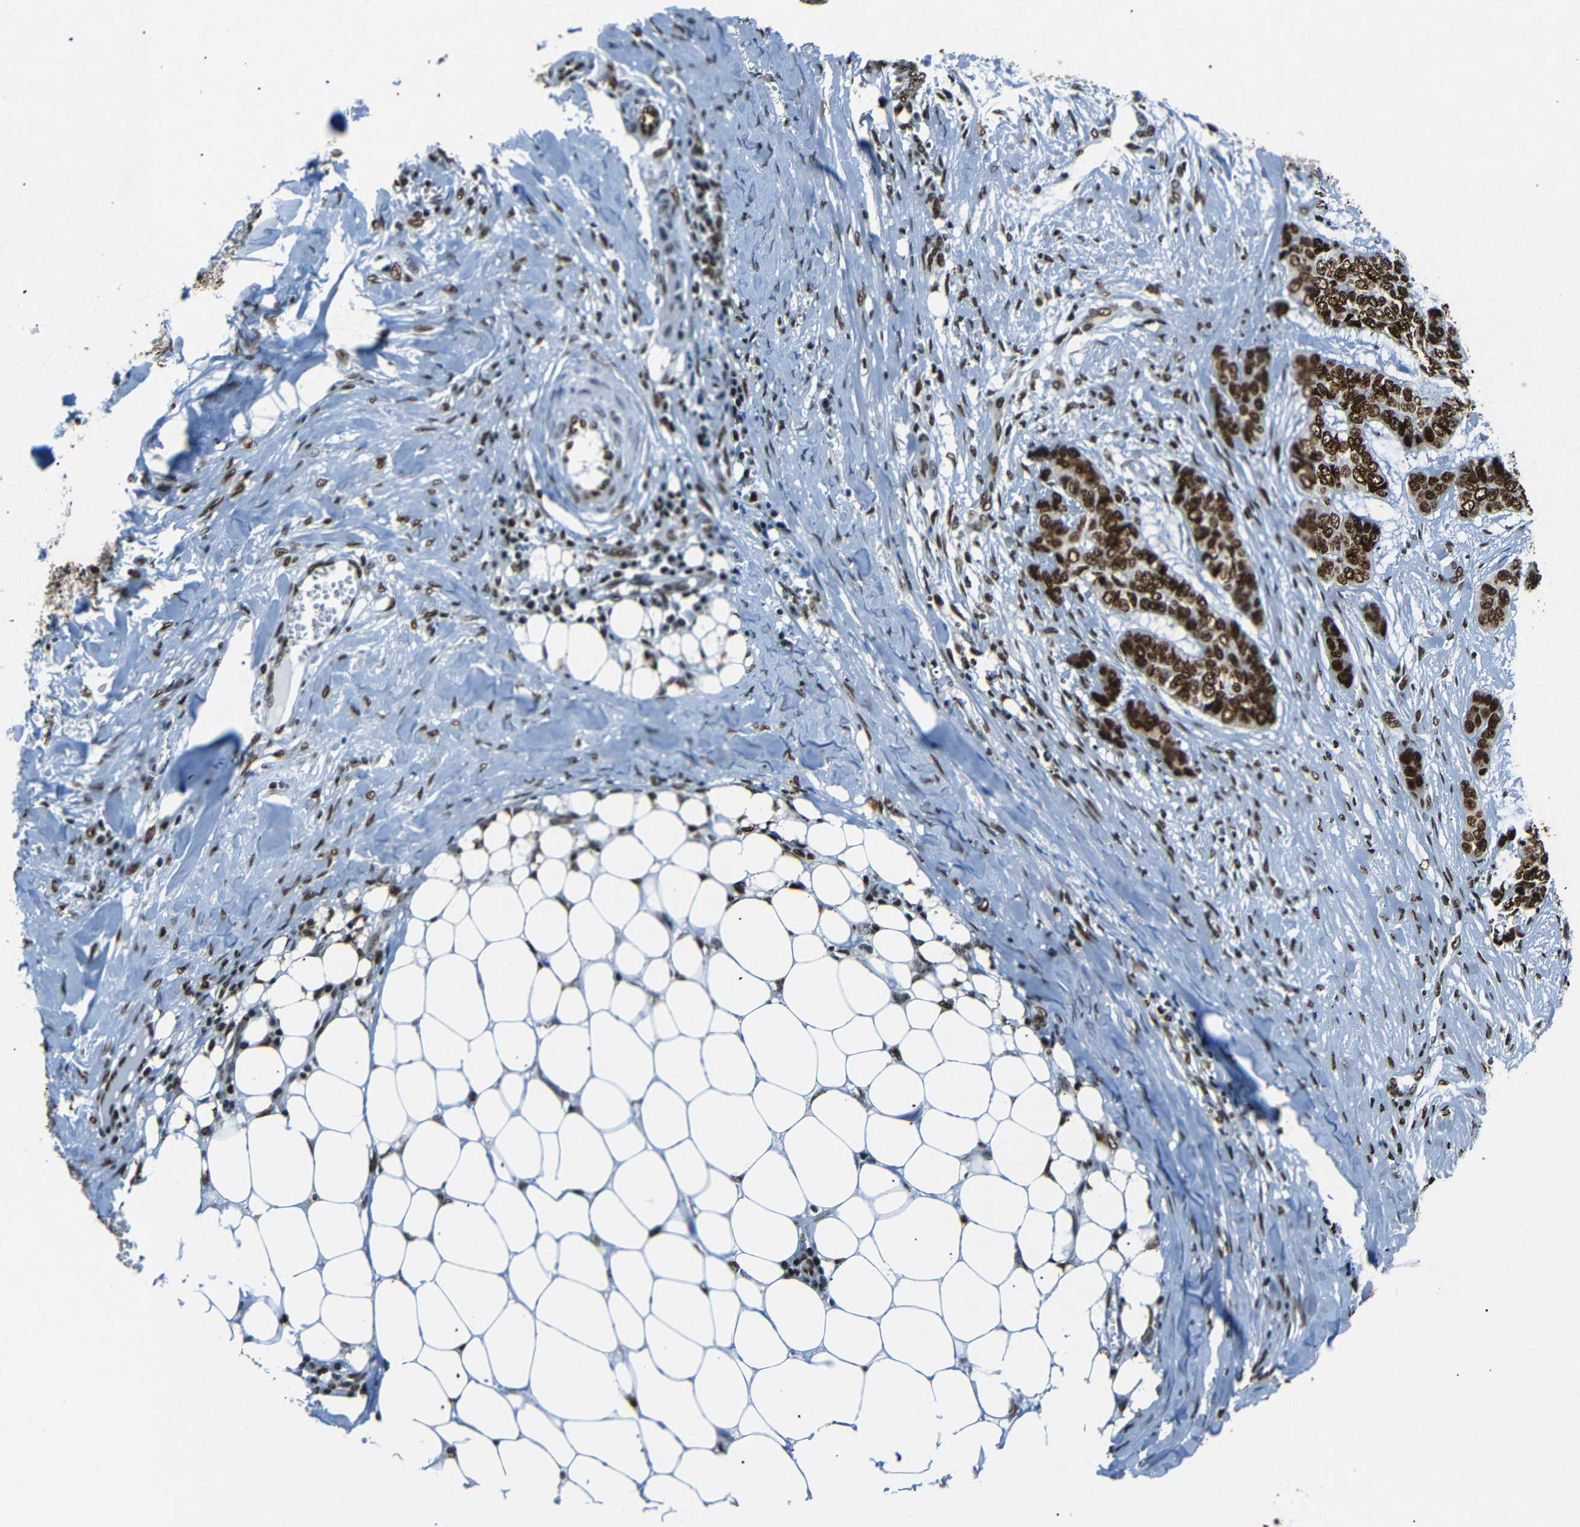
{"staining": {"intensity": "strong", "quantity": ">75%", "location": "nuclear"}, "tissue": "skin cancer", "cell_type": "Tumor cells", "image_type": "cancer", "snomed": [{"axis": "morphology", "description": "Basal cell carcinoma"}, {"axis": "topography", "description": "Skin"}], "caption": "Immunohistochemical staining of skin basal cell carcinoma reveals high levels of strong nuclear protein expression in about >75% of tumor cells.", "gene": "HMGN1", "patient": {"sex": "female", "age": 64}}